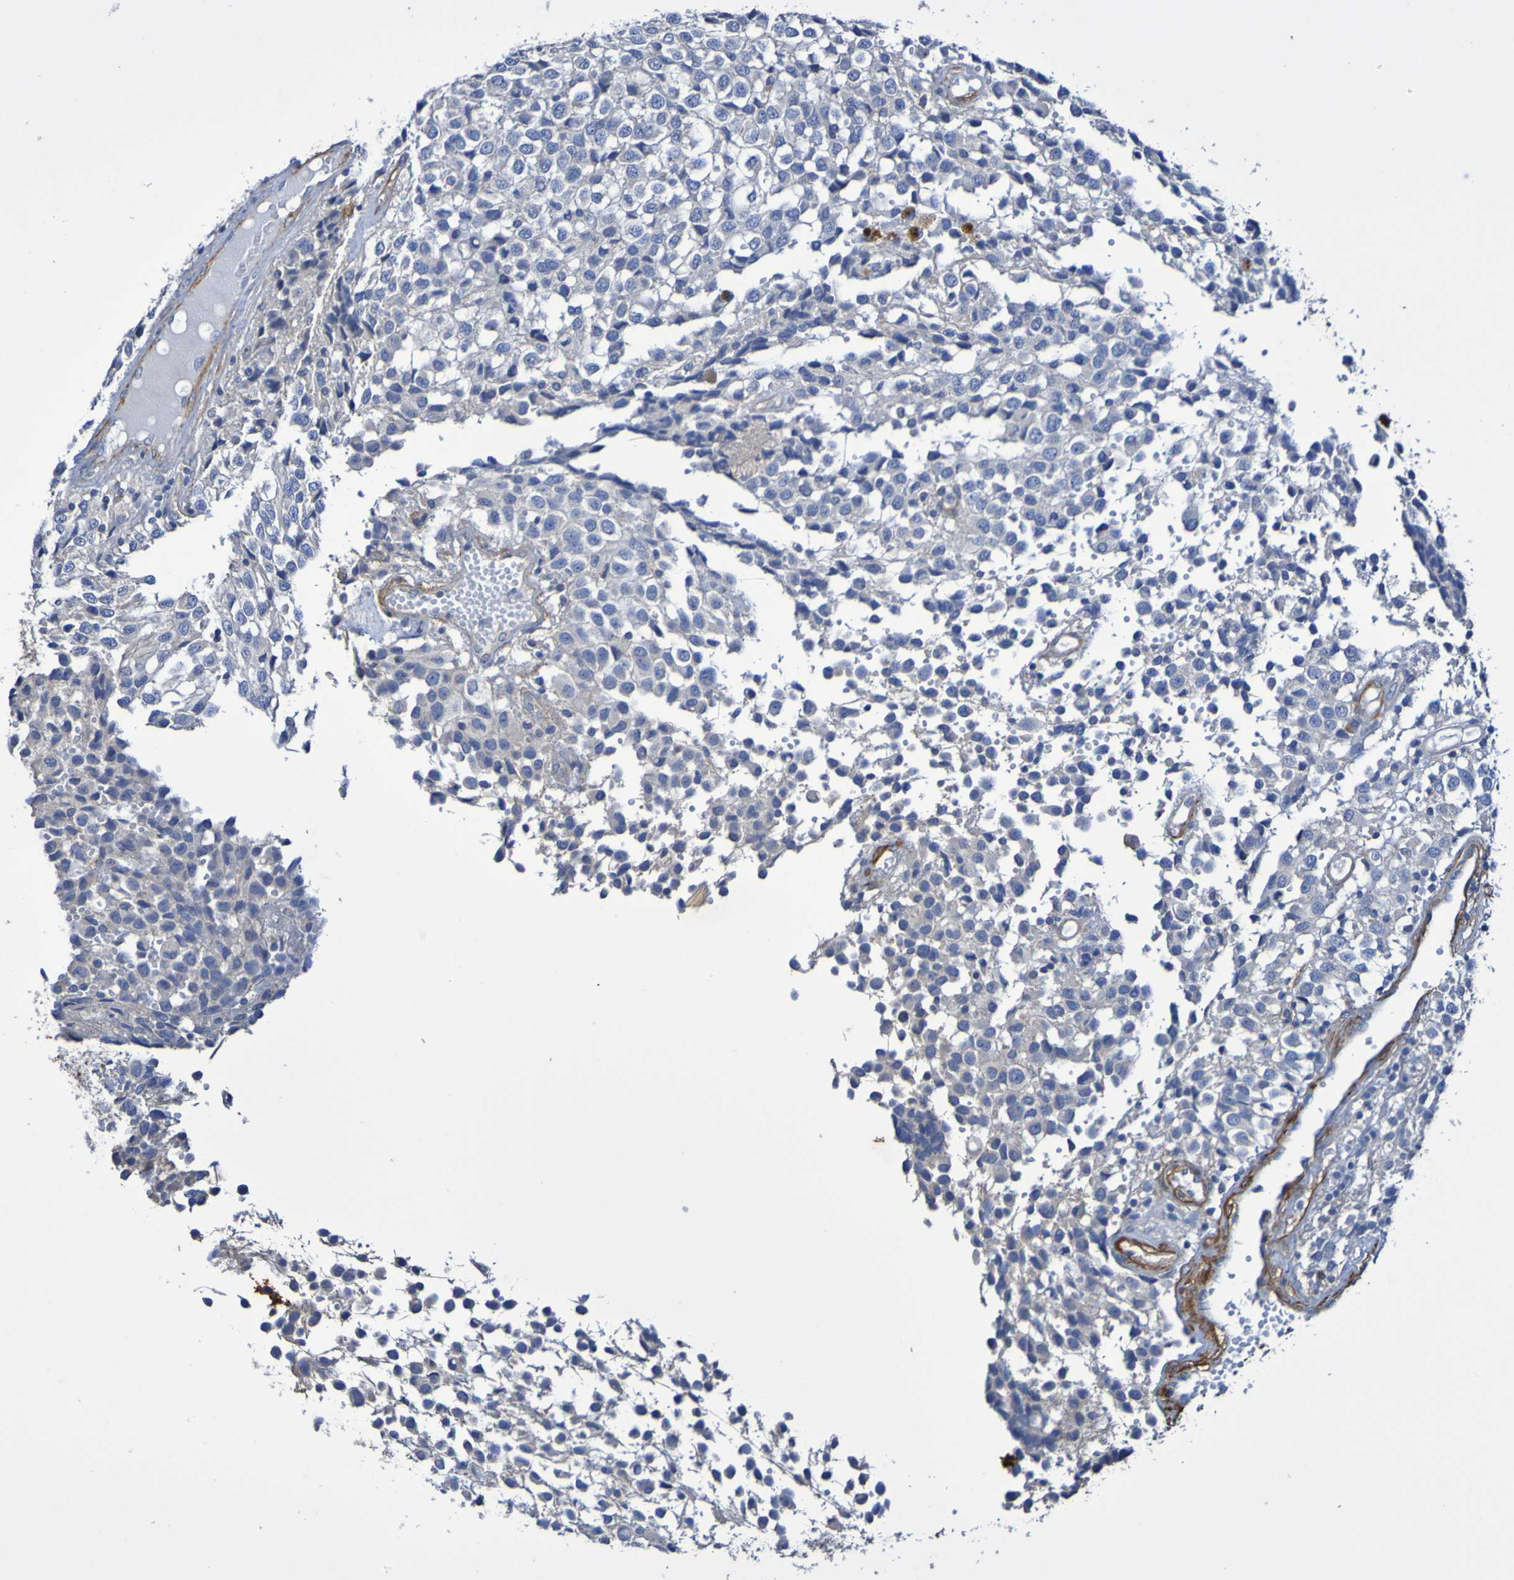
{"staining": {"intensity": "negative", "quantity": "none", "location": "none"}, "tissue": "glioma", "cell_type": "Tumor cells", "image_type": "cancer", "snomed": [{"axis": "morphology", "description": "Glioma, malignant, High grade"}, {"axis": "topography", "description": "Brain"}], "caption": "This is a micrograph of immunohistochemistry (IHC) staining of high-grade glioma (malignant), which shows no expression in tumor cells.", "gene": "SRPRB", "patient": {"sex": "male", "age": 32}}